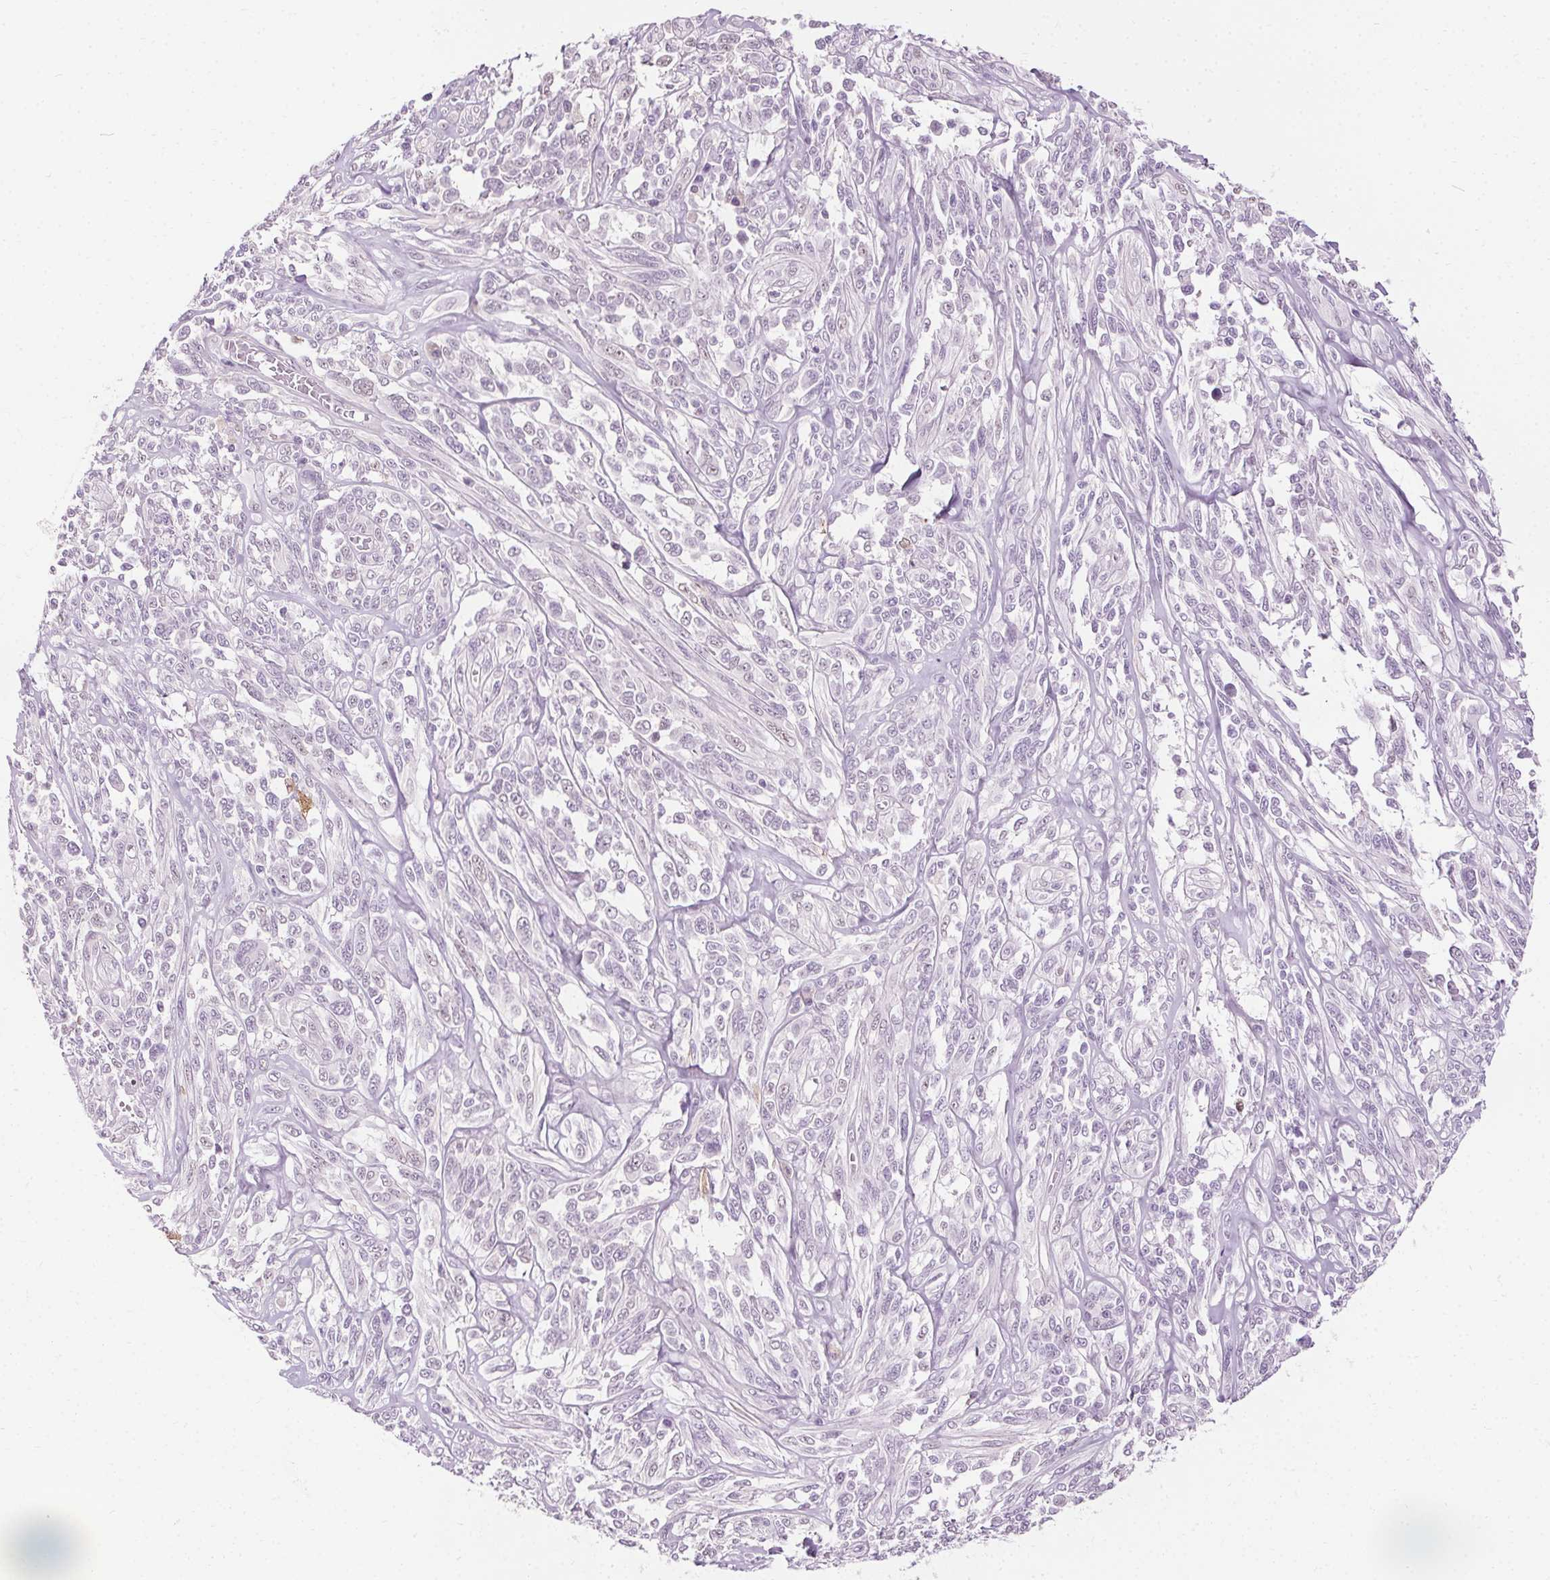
{"staining": {"intensity": "negative", "quantity": "none", "location": "none"}, "tissue": "melanoma", "cell_type": "Tumor cells", "image_type": "cancer", "snomed": [{"axis": "morphology", "description": "Malignant melanoma, NOS"}, {"axis": "topography", "description": "Skin"}], "caption": "The IHC histopathology image has no significant expression in tumor cells of malignant melanoma tissue.", "gene": "CEBPA", "patient": {"sex": "female", "age": 91}}